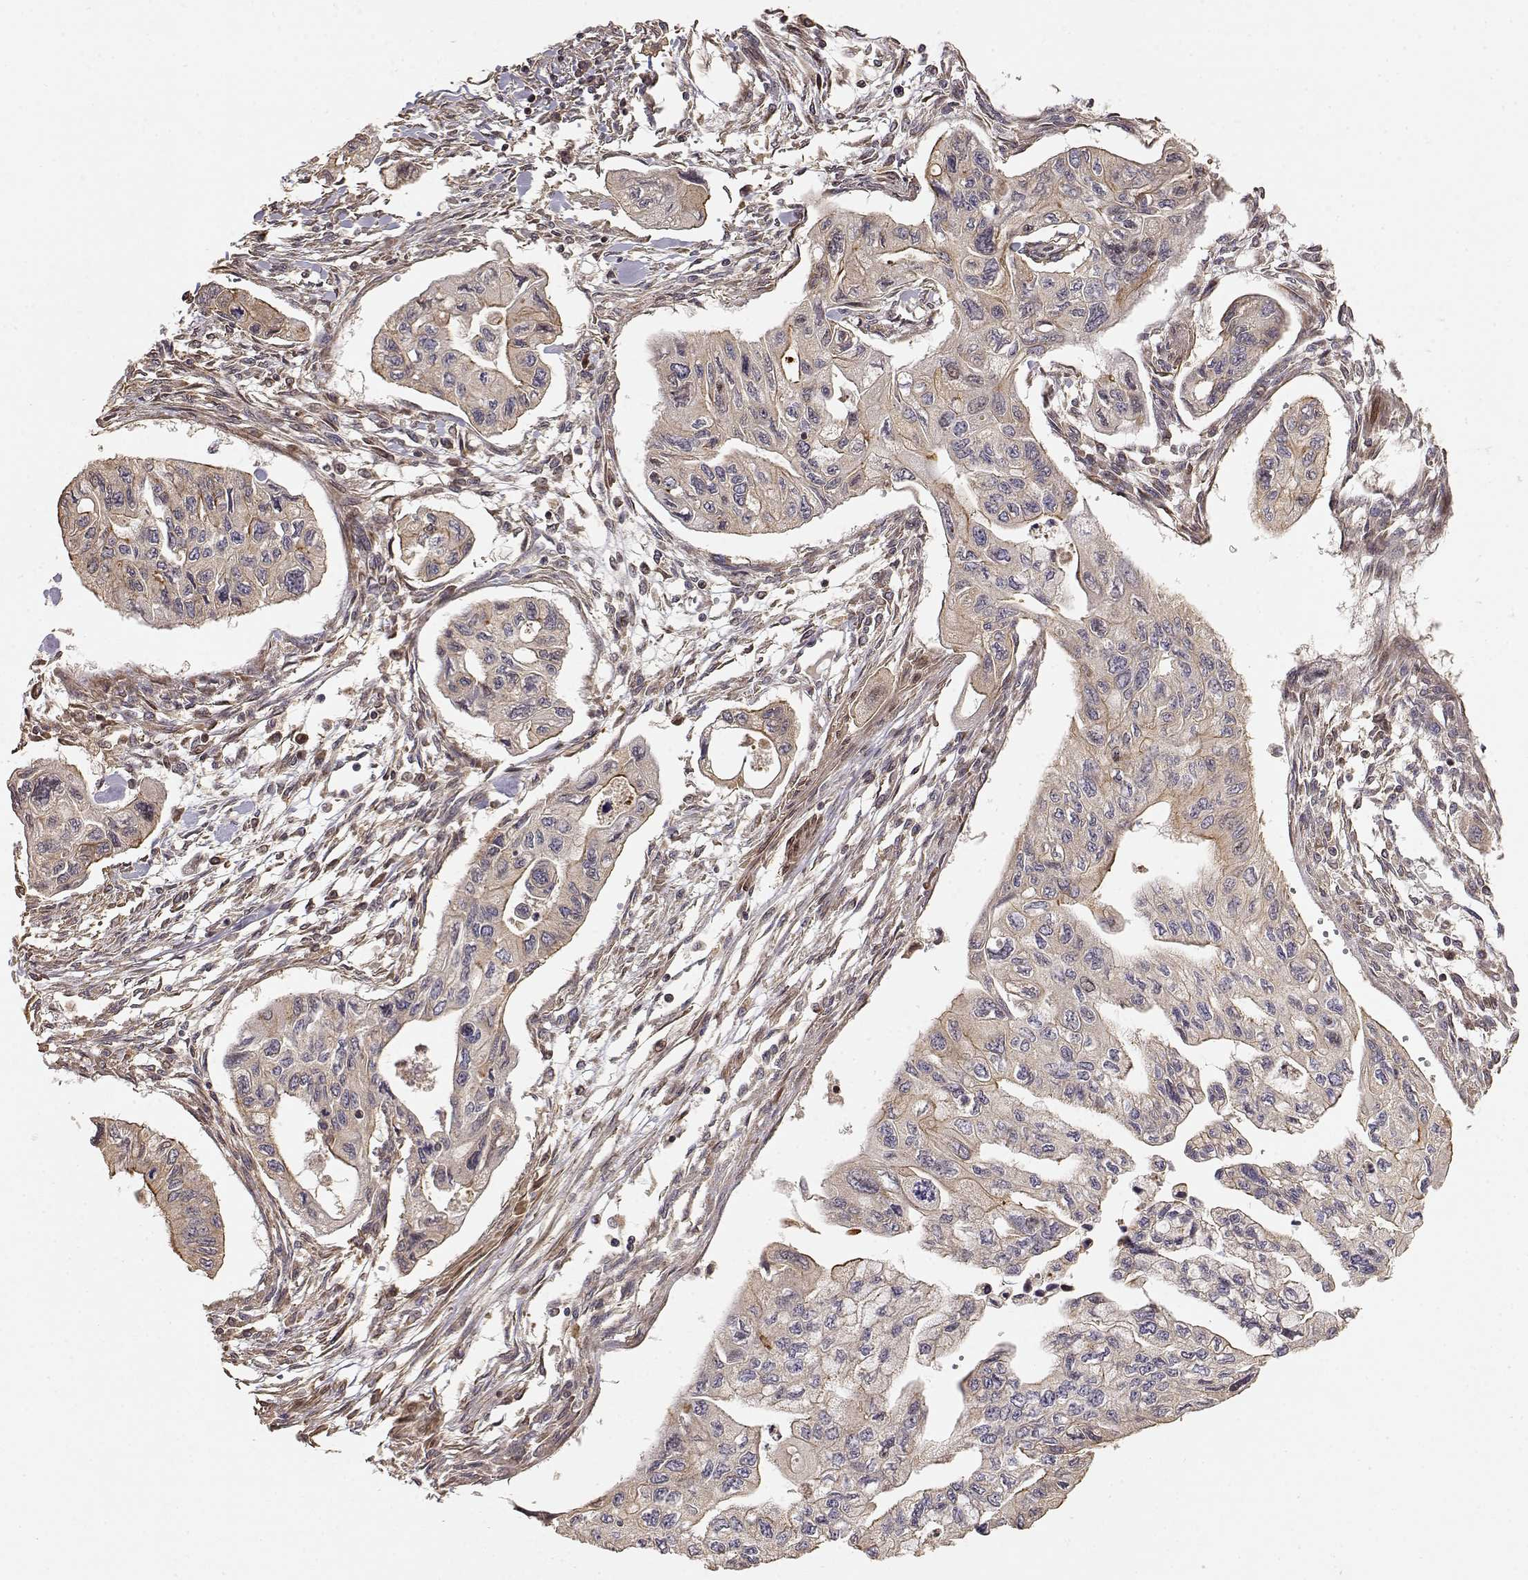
{"staining": {"intensity": "weak", "quantity": ">75%", "location": "cytoplasmic/membranous"}, "tissue": "pancreatic cancer", "cell_type": "Tumor cells", "image_type": "cancer", "snomed": [{"axis": "morphology", "description": "Adenocarcinoma, NOS"}, {"axis": "topography", "description": "Pancreas"}], "caption": "Human adenocarcinoma (pancreatic) stained for a protein (brown) reveals weak cytoplasmic/membranous positive positivity in about >75% of tumor cells.", "gene": "PICK1", "patient": {"sex": "female", "age": 76}}